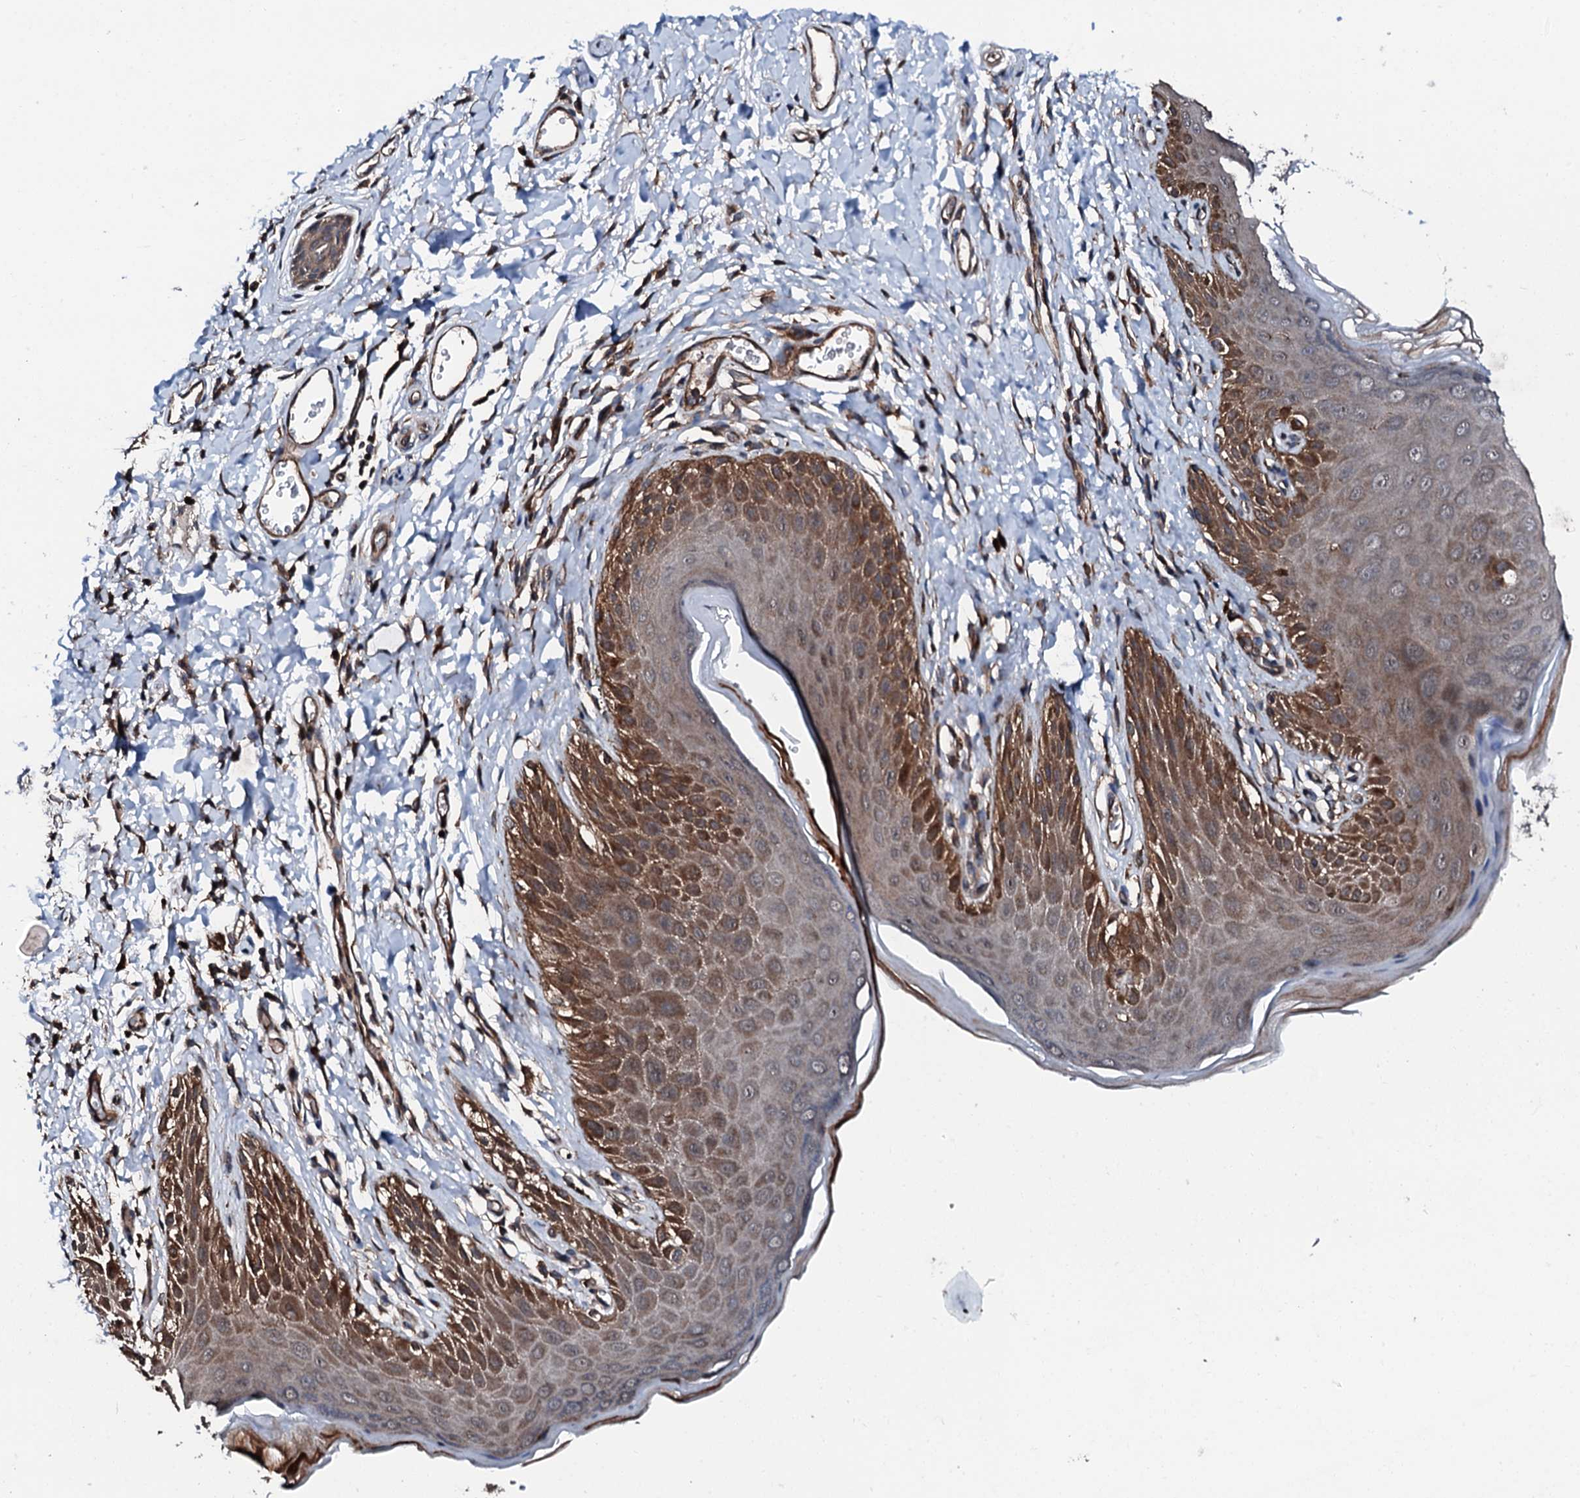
{"staining": {"intensity": "moderate", "quantity": "25%-75%", "location": "cytoplasmic/membranous"}, "tissue": "skin", "cell_type": "Epidermal cells", "image_type": "normal", "snomed": [{"axis": "morphology", "description": "Normal tissue, NOS"}, {"axis": "topography", "description": "Anal"}], "caption": "Protein expression analysis of normal skin shows moderate cytoplasmic/membranous positivity in about 25%-75% of epidermal cells.", "gene": "FGD4", "patient": {"sex": "male", "age": 44}}